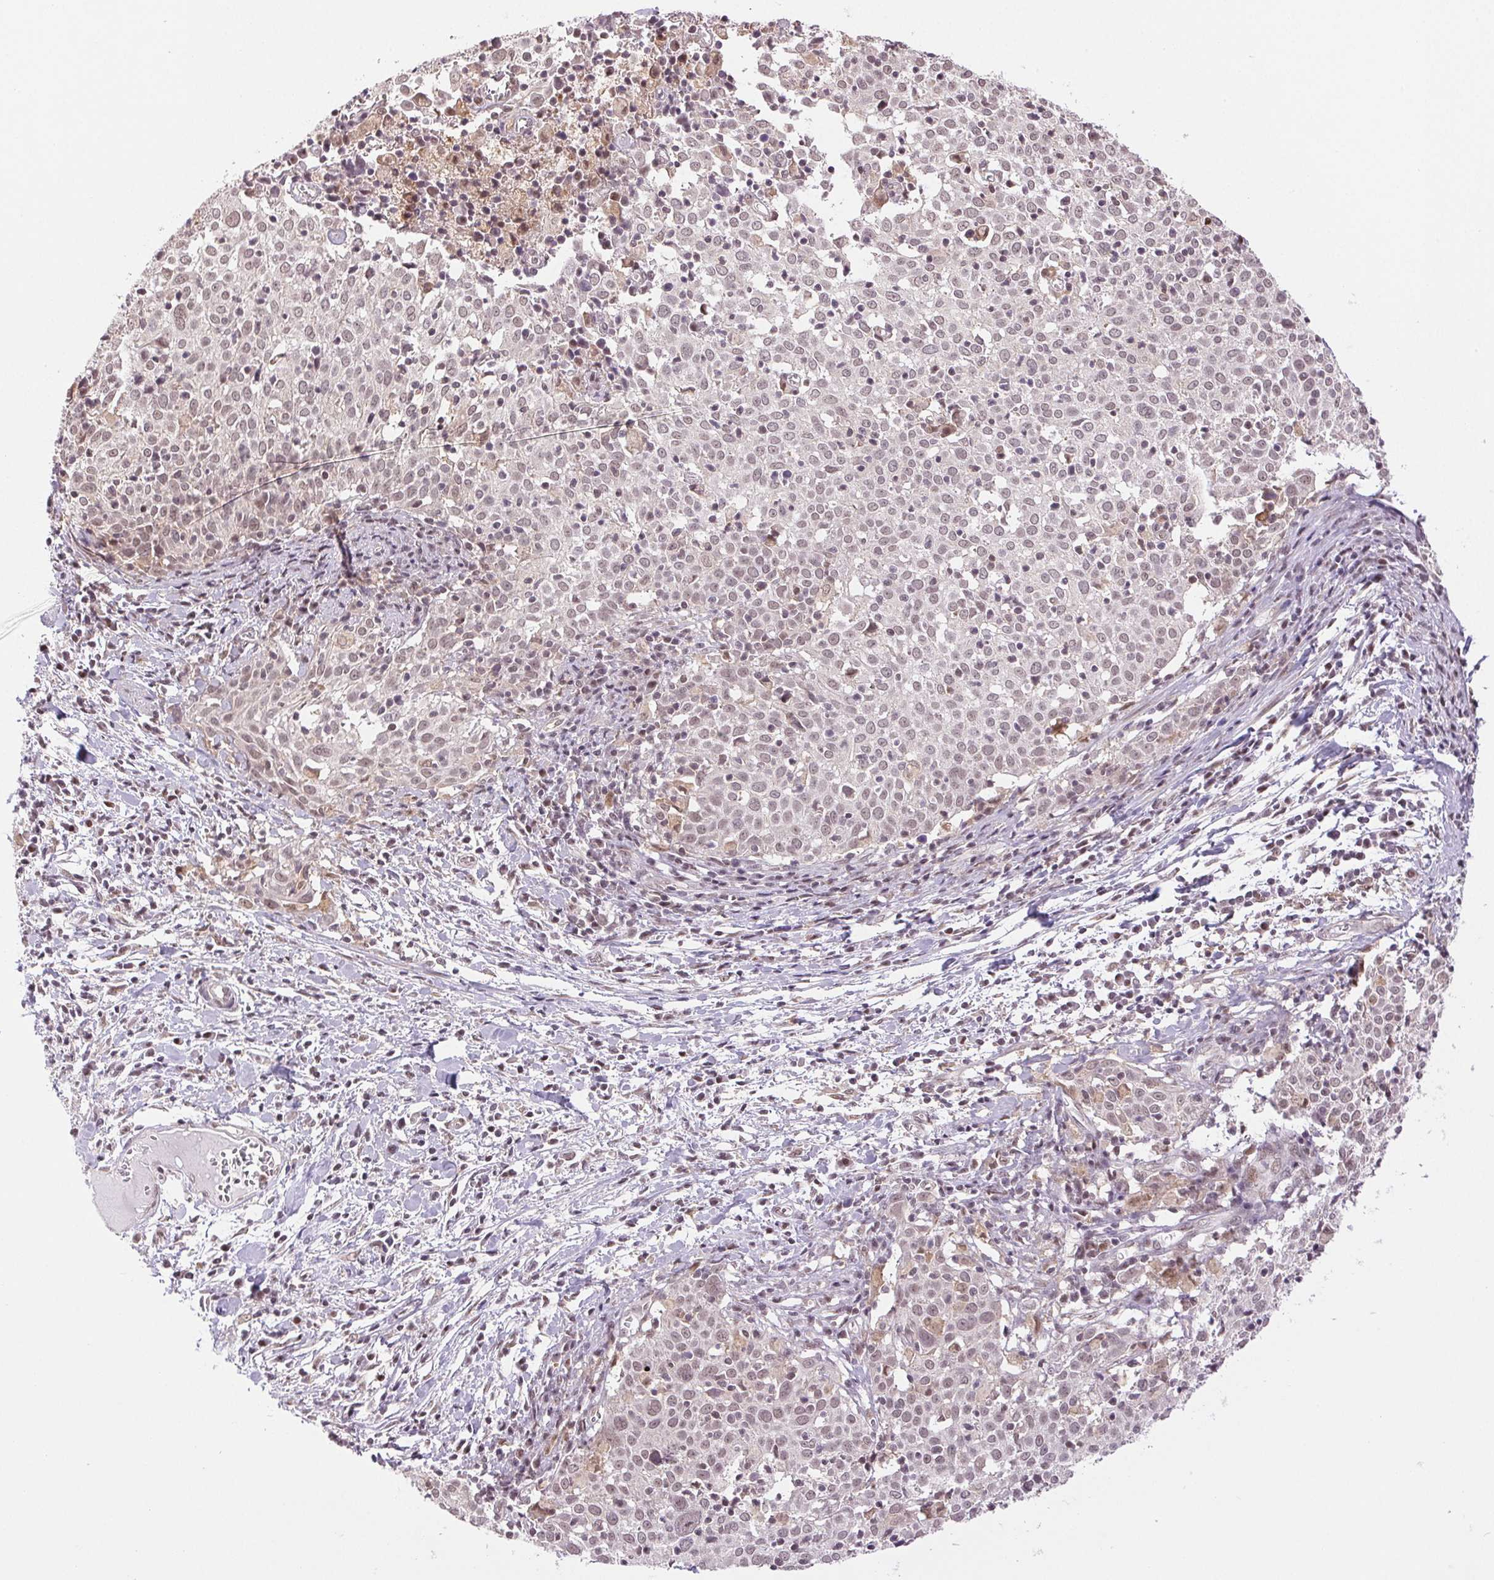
{"staining": {"intensity": "weak", "quantity": "25%-75%", "location": "nuclear"}, "tissue": "cervical cancer", "cell_type": "Tumor cells", "image_type": "cancer", "snomed": [{"axis": "morphology", "description": "Squamous cell carcinoma, NOS"}, {"axis": "topography", "description": "Cervix"}], "caption": "Human cervical cancer (squamous cell carcinoma) stained with a brown dye reveals weak nuclear positive positivity in approximately 25%-75% of tumor cells.", "gene": "GRHL3", "patient": {"sex": "female", "age": 39}}